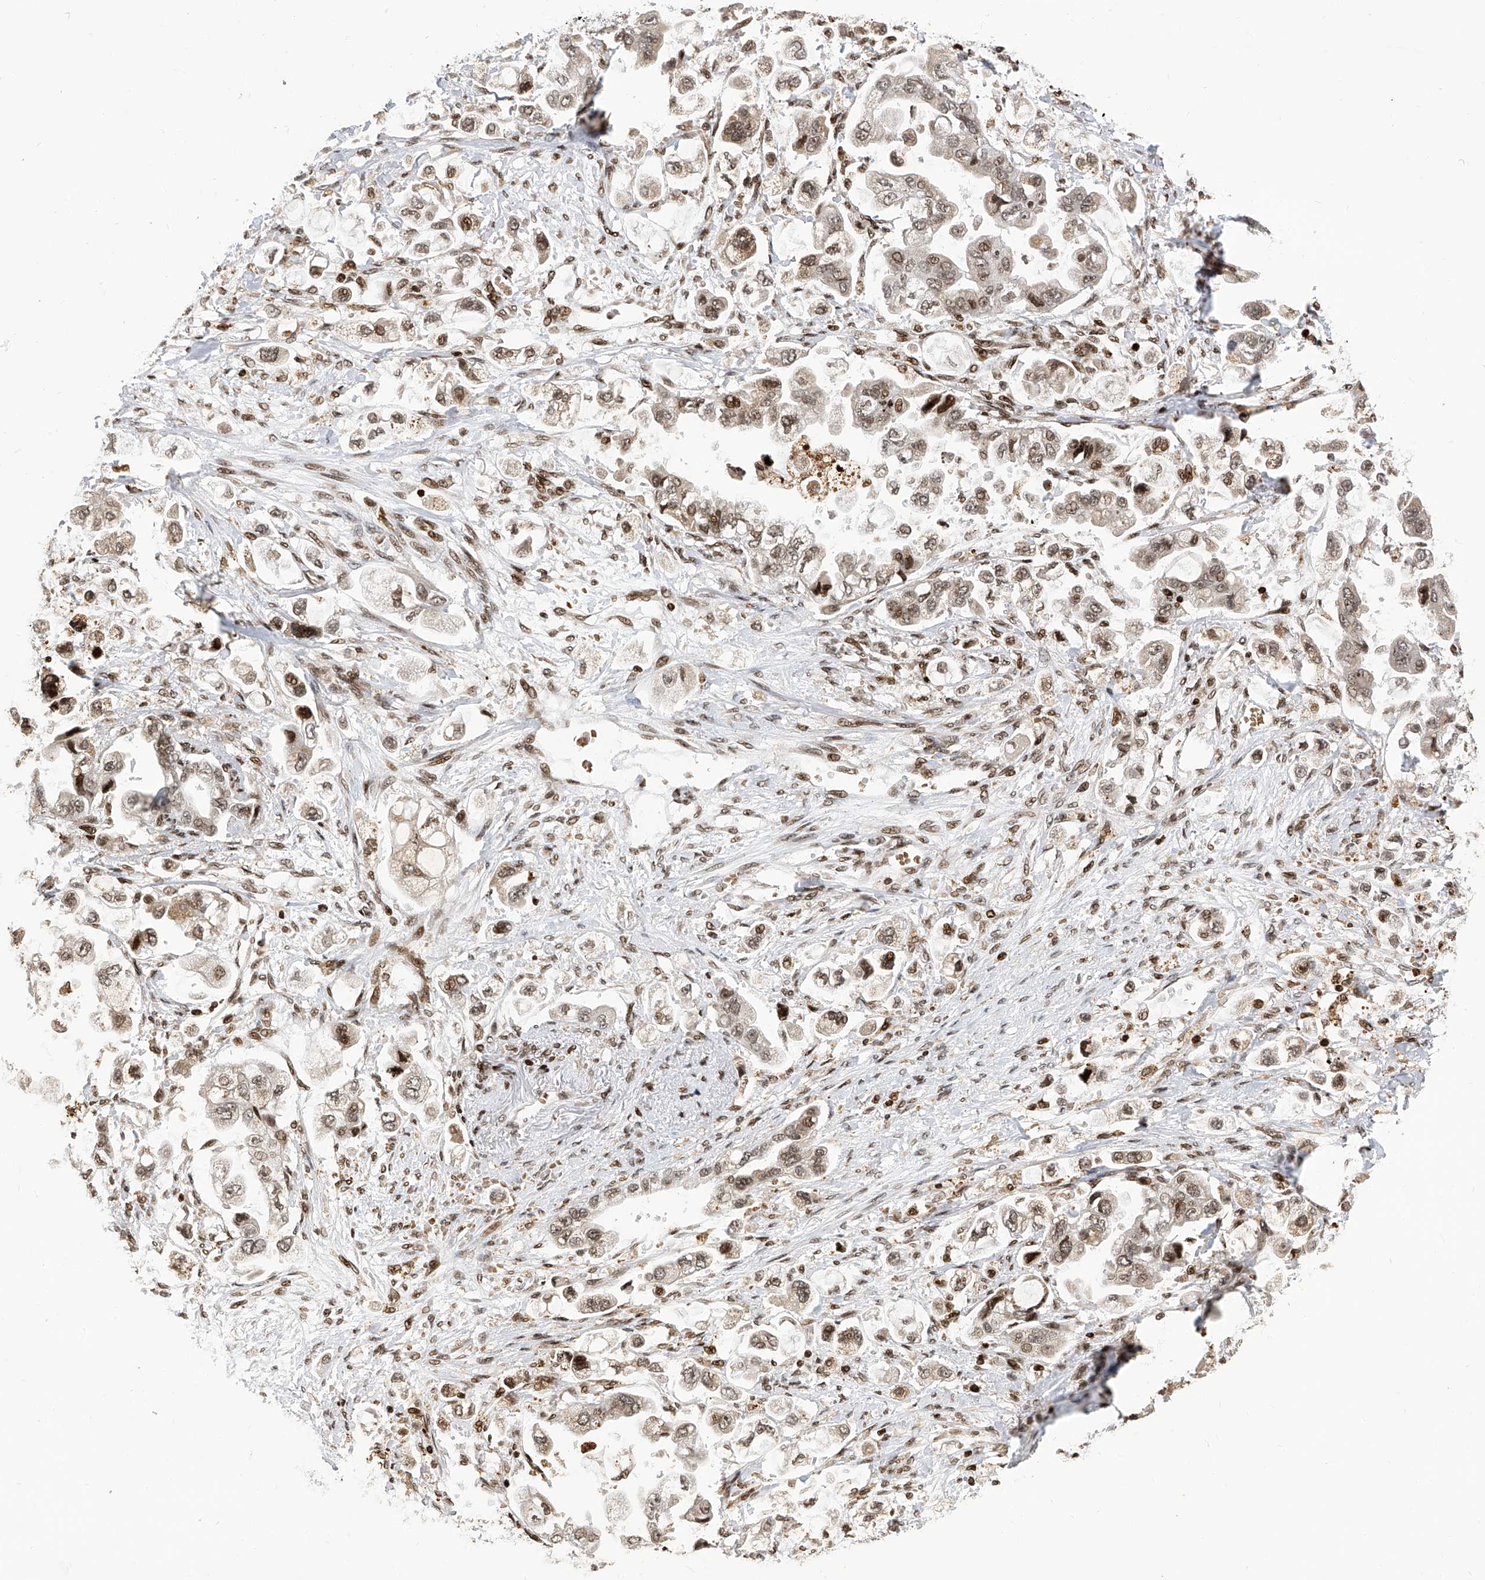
{"staining": {"intensity": "moderate", "quantity": ">75%", "location": "nuclear"}, "tissue": "stomach cancer", "cell_type": "Tumor cells", "image_type": "cancer", "snomed": [{"axis": "morphology", "description": "Adenocarcinoma, NOS"}, {"axis": "topography", "description": "Stomach"}], "caption": "About >75% of tumor cells in human stomach cancer exhibit moderate nuclear protein expression as visualized by brown immunohistochemical staining.", "gene": "PAK1IP1", "patient": {"sex": "male", "age": 62}}